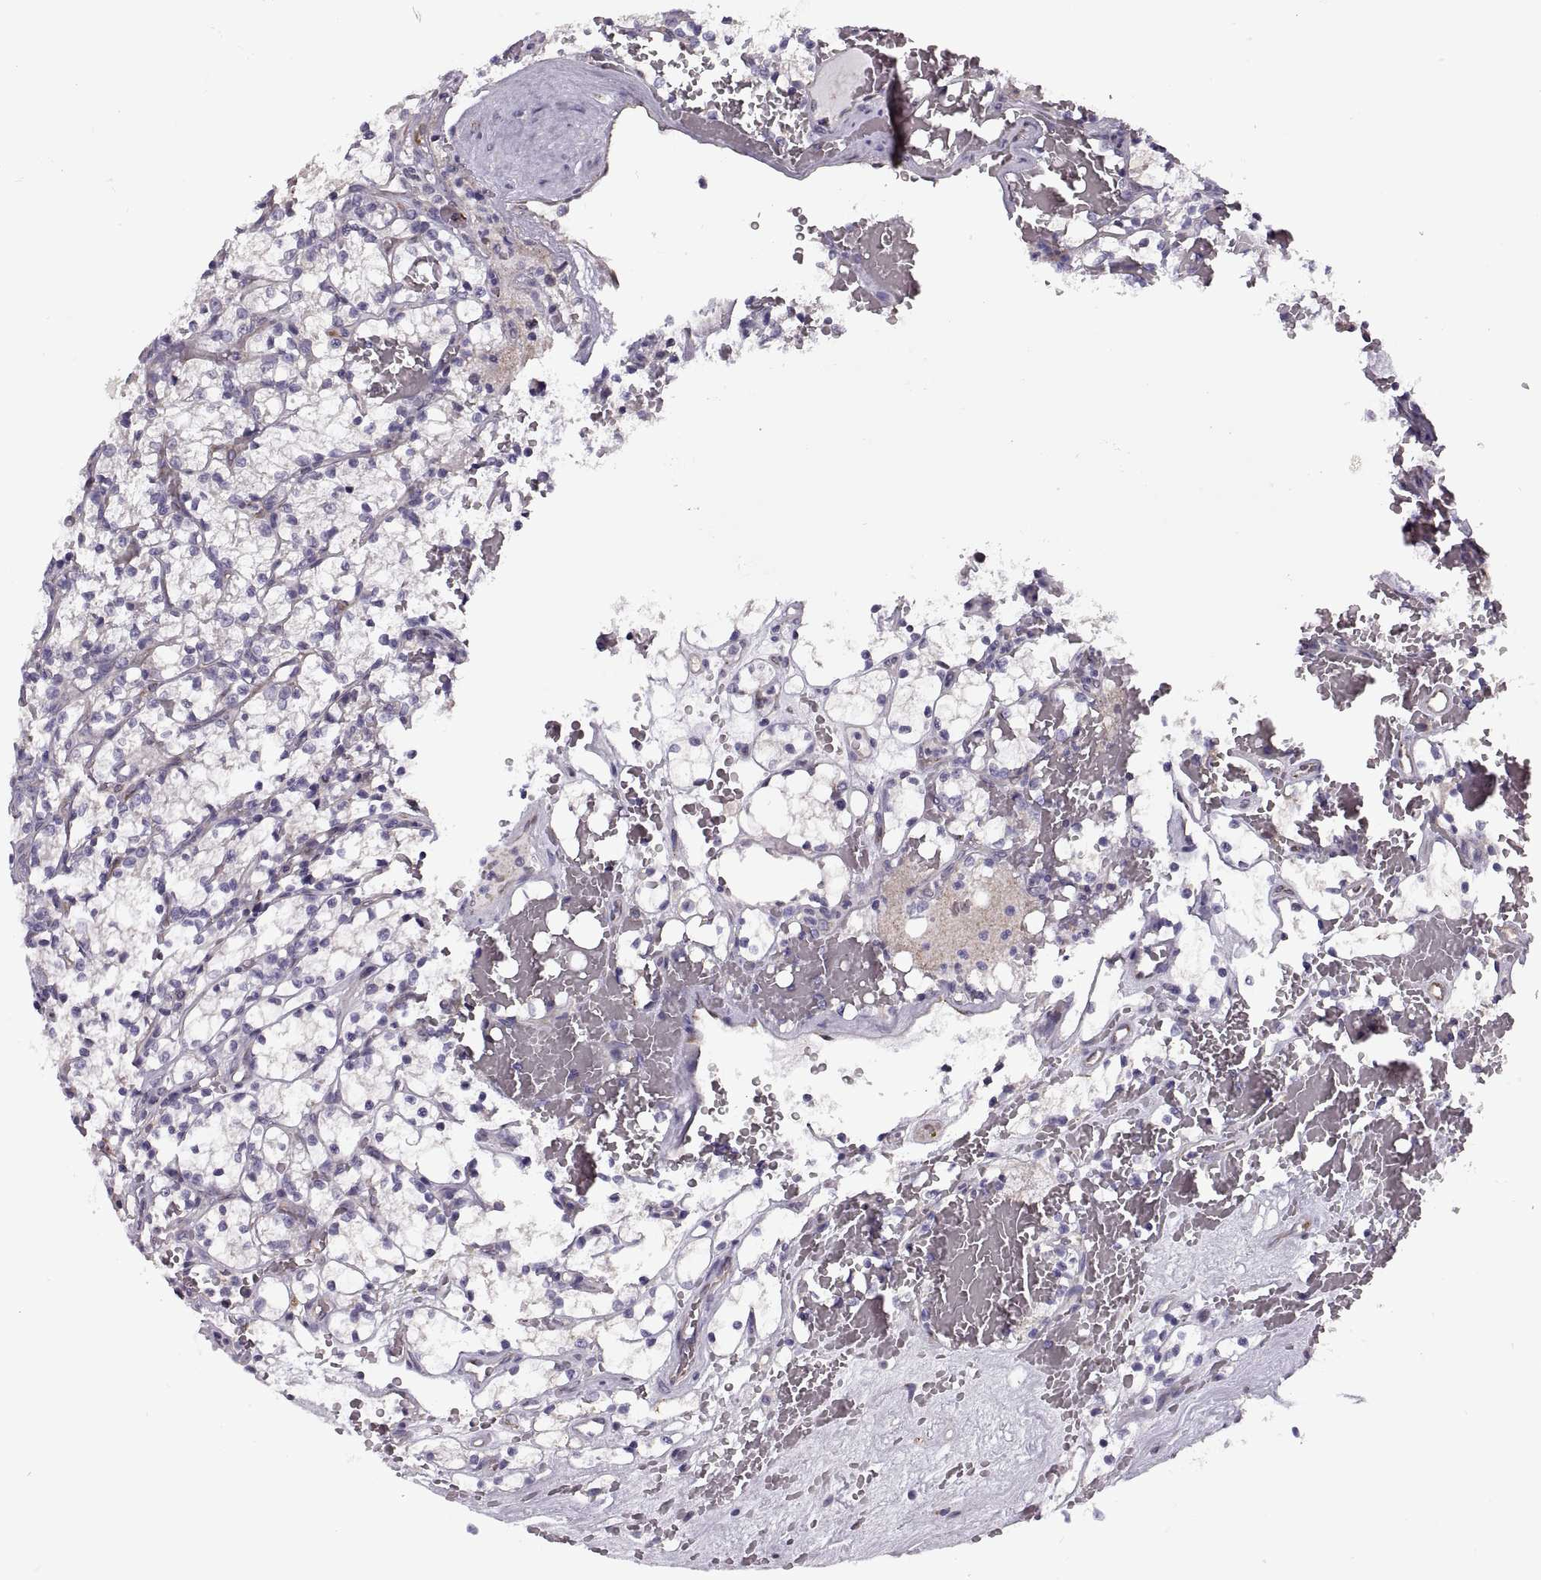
{"staining": {"intensity": "negative", "quantity": "none", "location": "none"}, "tissue": "renal cancer", "cell_type": "Tumor cells", "image_type": "cancer", "snomed": [{"axis": "morphology", "description": "Adenocarcinoma, NOS"}, {"axis": "topography", "description": "Kidney"}], "caption": "An immunohistochemistry (IHC) micrograph of renal adenocarcinoma is shown. There is no staining in tumor cells of renal adenocarcinoma.", "gene": "LETM2", "patient": {"sex": "female", "age": 69}}